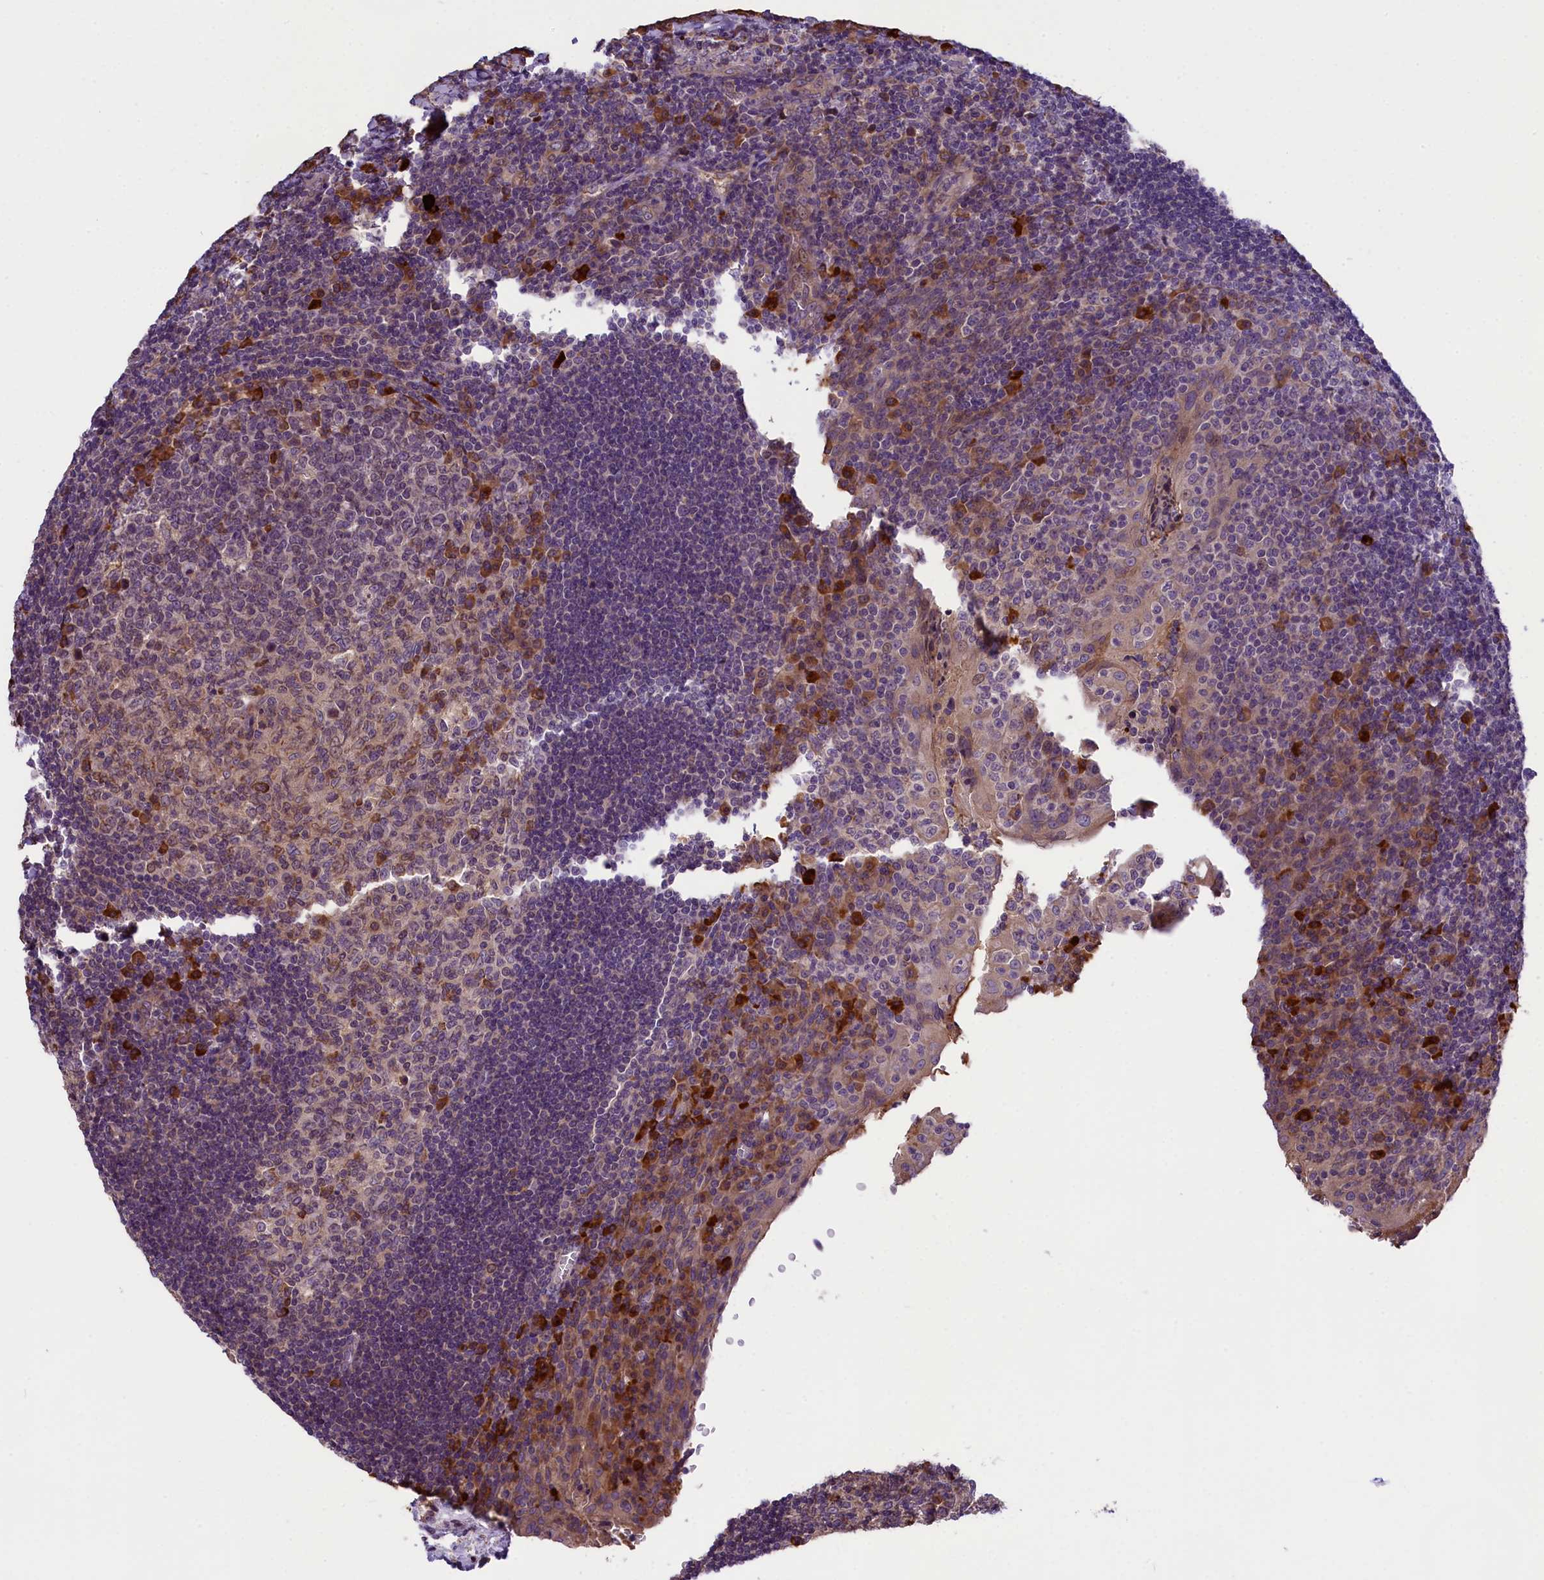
{"staining": {"intensity": "moderate", "quantity": "<25%", "location": "cytoplasmic/membranous"}, "tissue": "tonsil", "cell_type": "Germinal center cells", "image_type": "normal", "snomed": [{"axis": "morphology", "description": "Normal tissue, NOS"}, {"axis": "topography", "description": "Tonsil"}], "caption": "Immunohistochemistry (IHC) (DAB (3,3'-diaminobenzidine)) staining of benign human tonsil reveals moderate cytoplasmic/membranous protein positivity in about <25% of germinal center cells.", "gene": "ABCC10", "patient": {"sex": "male", "age": 17}}